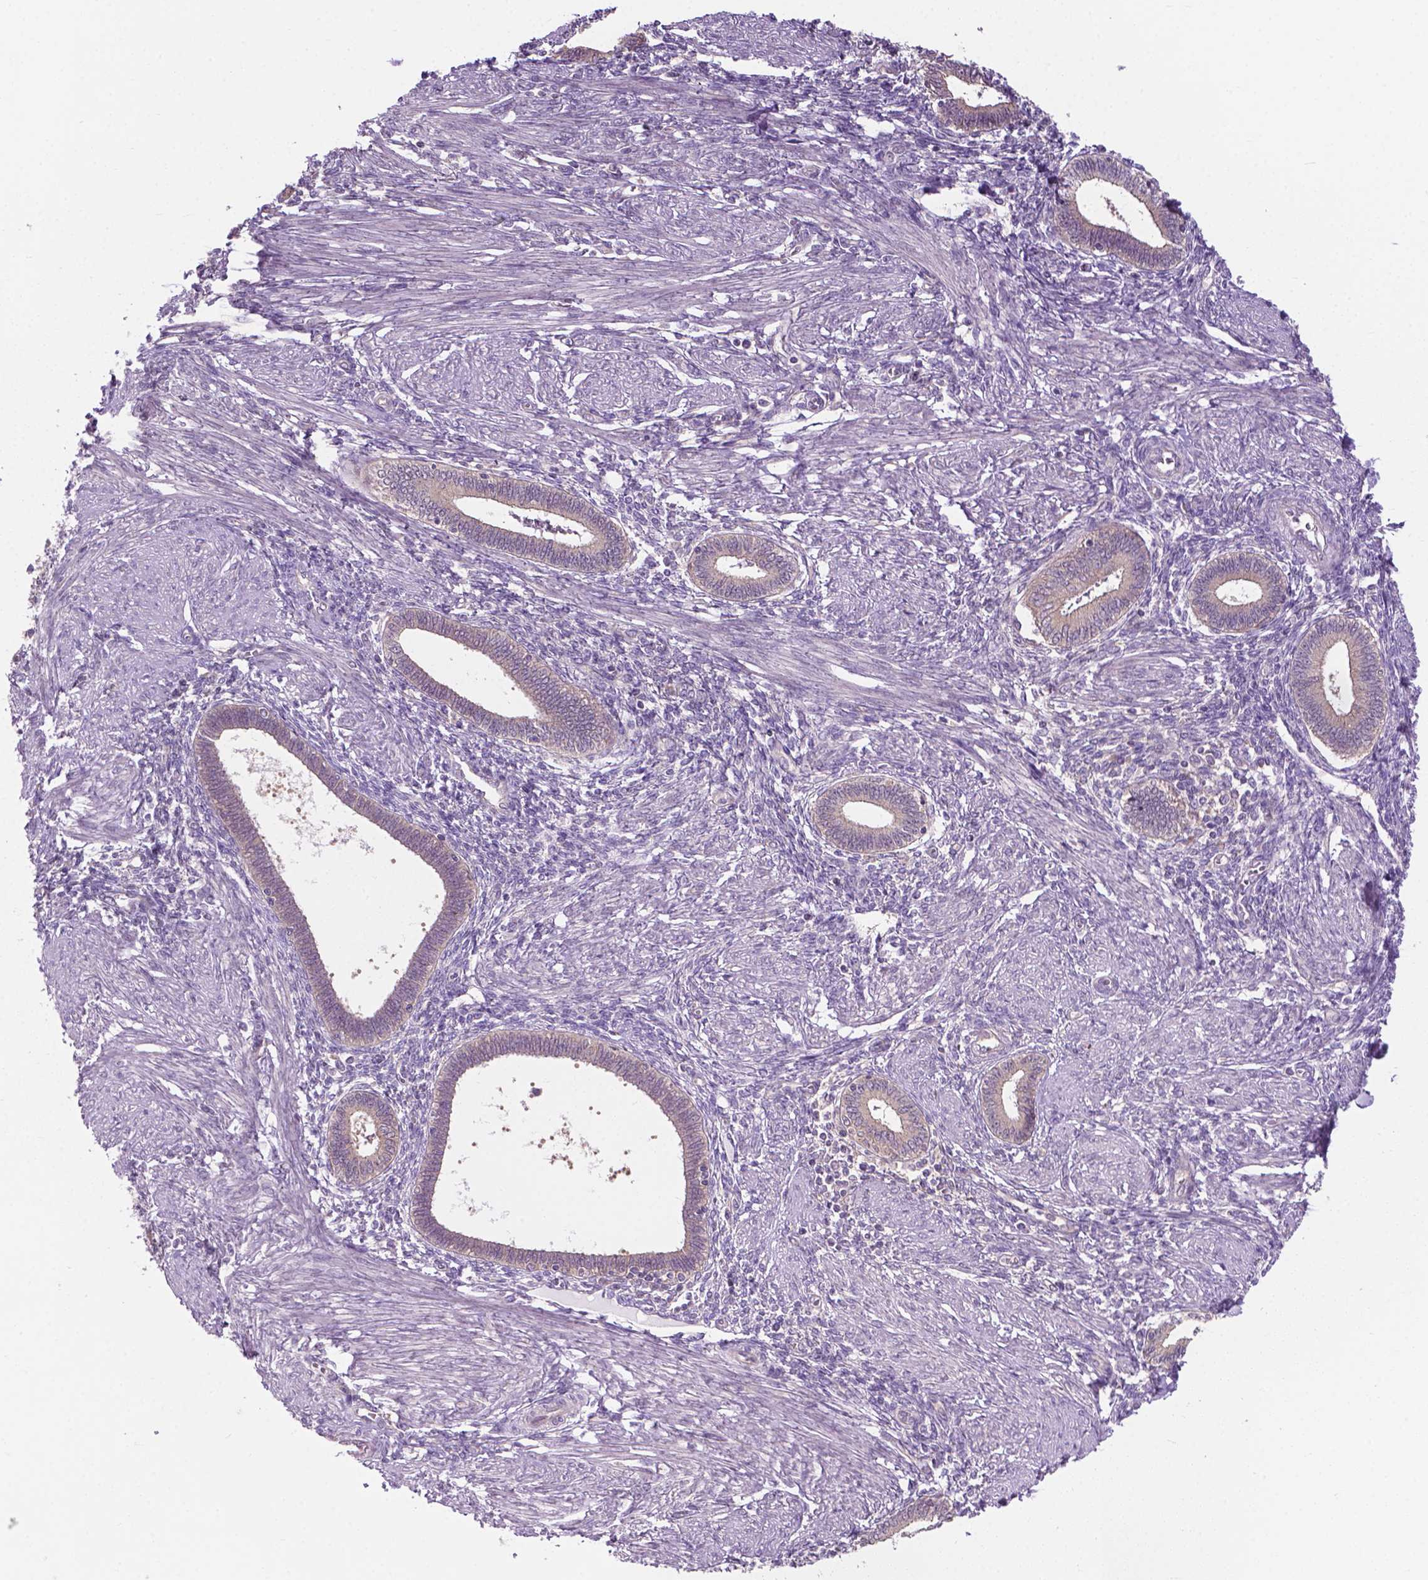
{"staining": {"intensity": "negative", "quantity": "none", "location": "none"}, "tissue": "endometrium", "cell_type": "Cells in endometrial stroma", "image_type": "normal", "snomed": [{"axis": "morphology", "description": "Normal tissue, NOS"}, {"axis": "topography", "description": "Endometrium"}], "caption": "This is a photomicrograph of immunohistochemistry (IHC) staining of unremarkable endometrium, which shows no expression in cells in endometrial stroma.", "gene": "MZT1", "patient": {"sex": "female", "age": 42}}